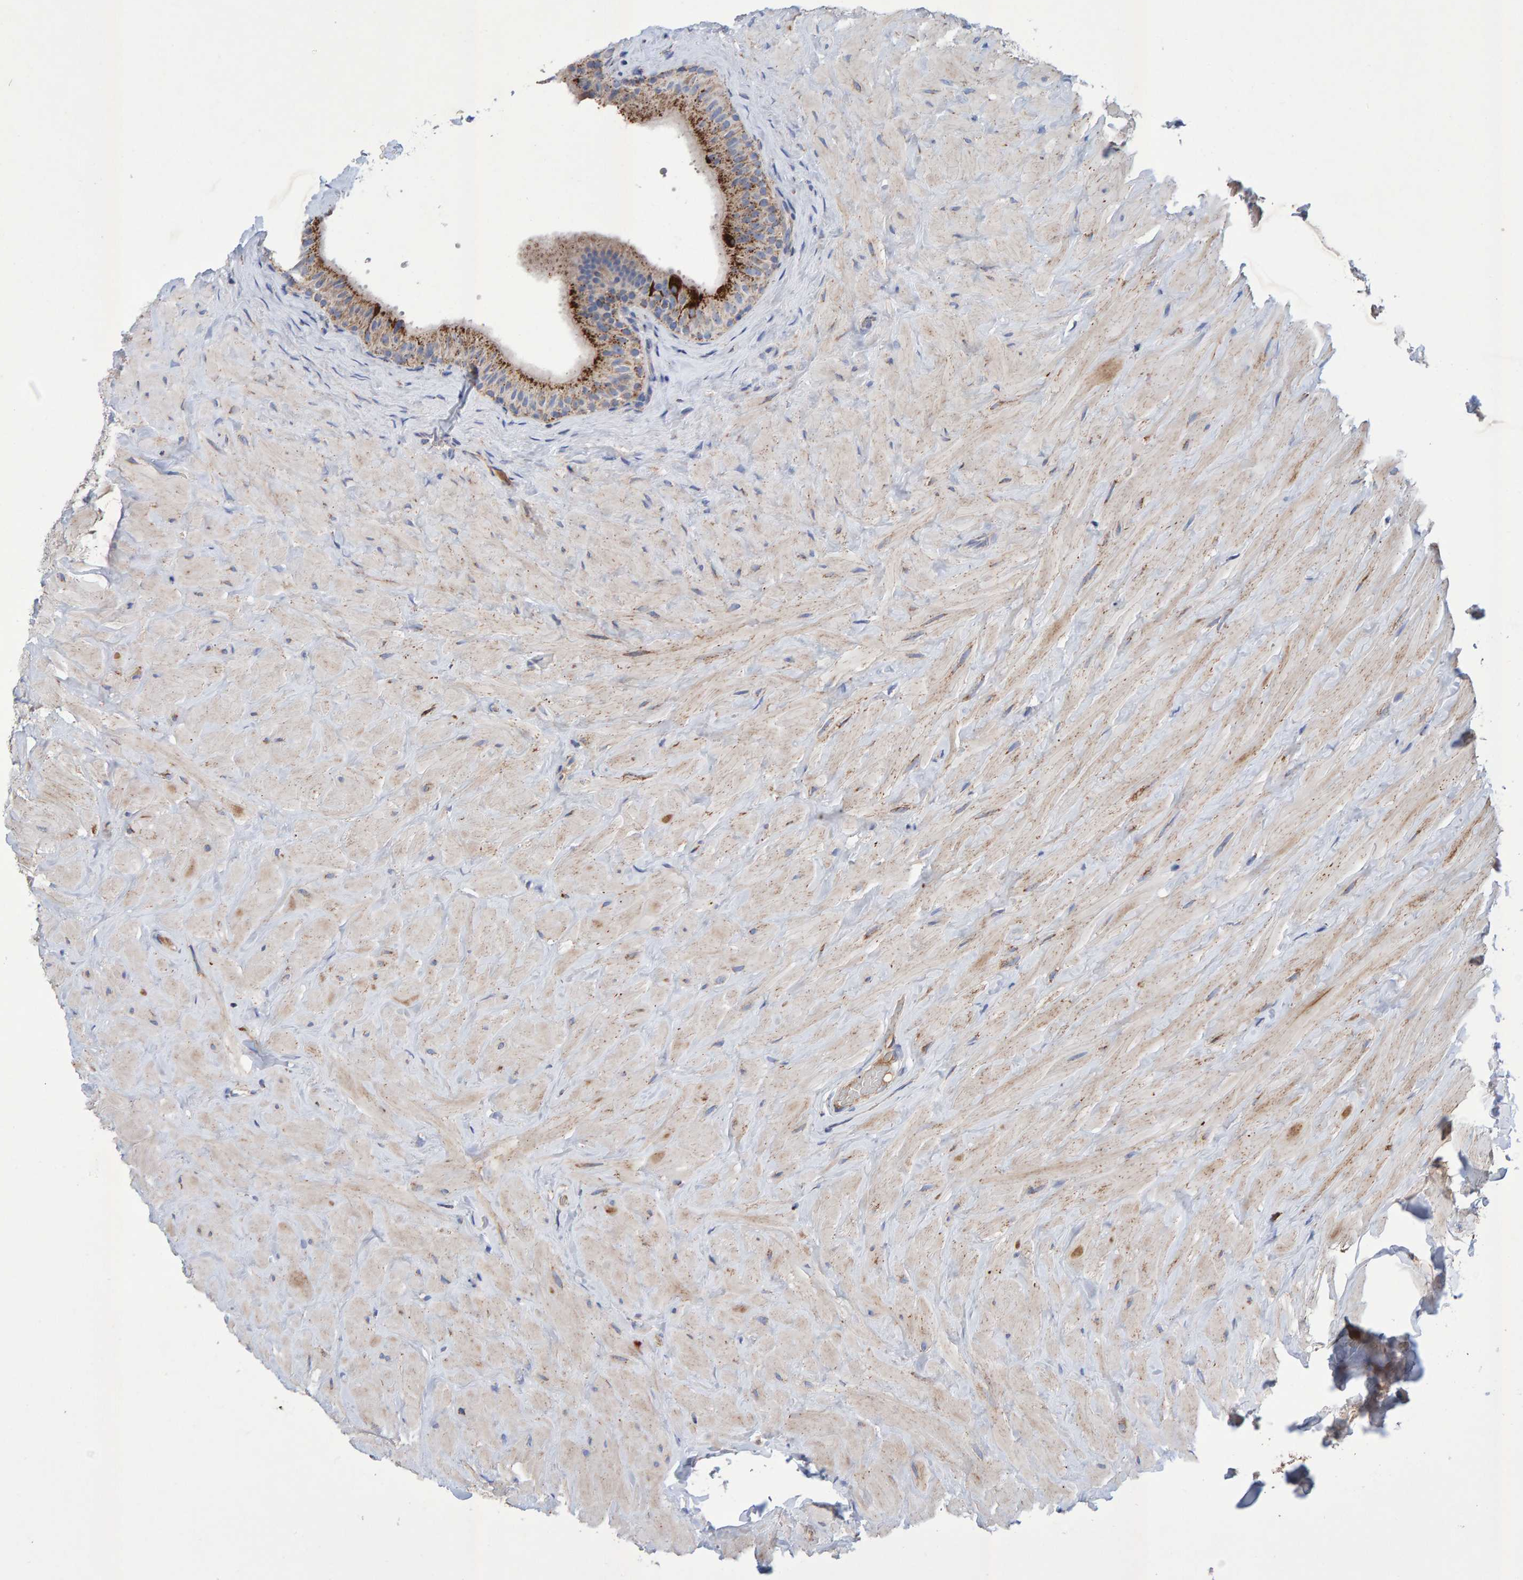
{"staining": {"intensity": "strong", "quantity": "<25%", "location": "cytoplasmic/membranous"}, "tissue": "epididymis", "cell_type": "Glandular cells", "image_type": "normal", "snomed": [{"axis": "morphology", "description": "Normal tissue, NOS"}, {"axis": "topography", "description": "Vascular tissue"}, {"axis": "topography", "description": "Epididymis"}], "caption": "A brown stain shows strong cytoplasmic/membranous staining of a protein in glandular cells of unremarkable human epididymis.", "gene": "EFR3A", "patient": {"sex": "male", "age": 49}}